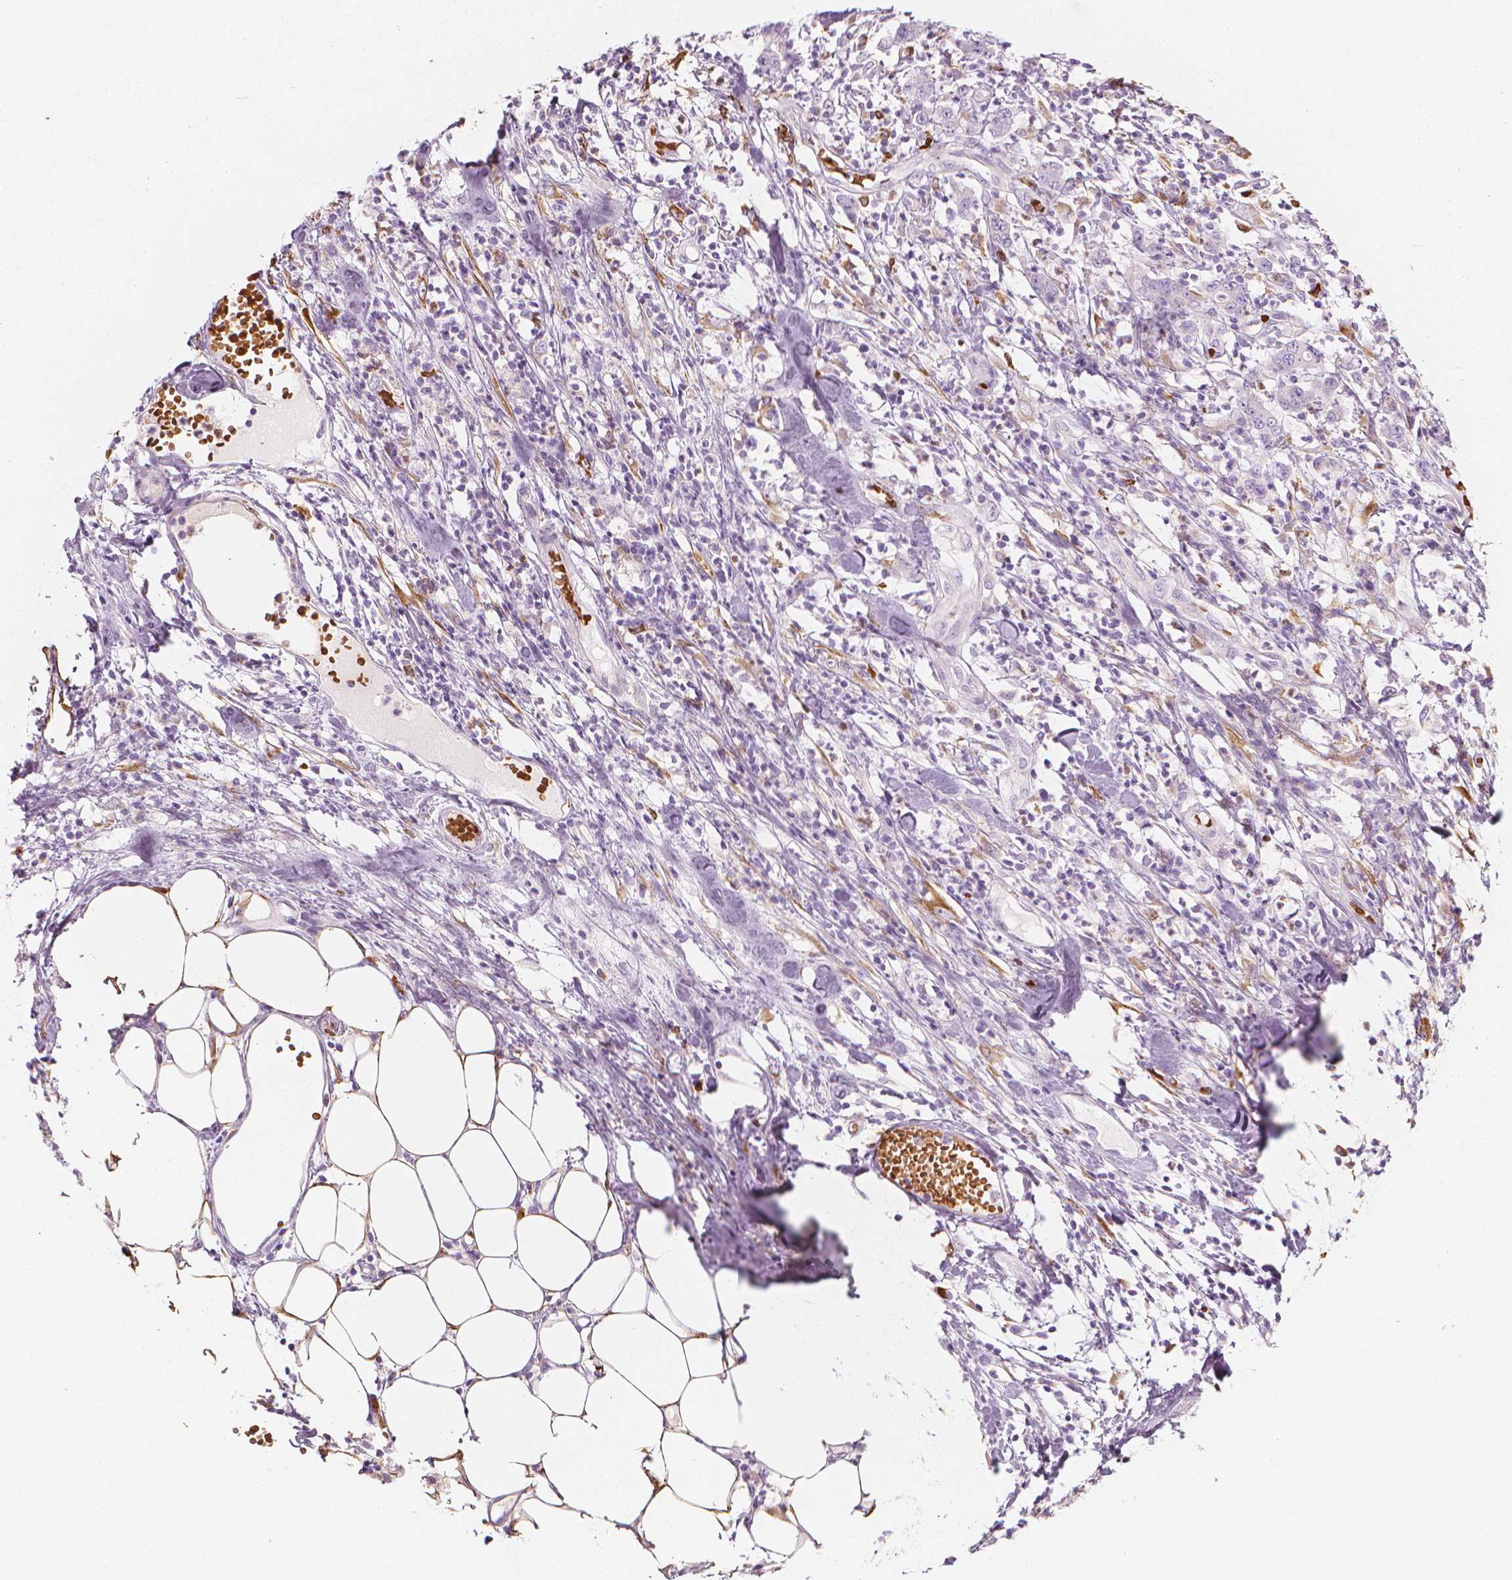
{"staining": {"intensity": "negative", "quantity": "none", "location": "none"}, "tissue": "stomach cancer", "cell_type": "Tumor cells", "image_type": "cancer", "snomed": [{"axis": "morphology", "description": "Adenocarcinoma, NOS"}, {"axis": "topography", "description": "Stomach, upper"}], "caption": "Immunohistochemistry (IHC) of human stomach cancer demonstrates no expression in tumor cells.", "gene": "CES1", "patient": {"sex": "male", "age": 68}}